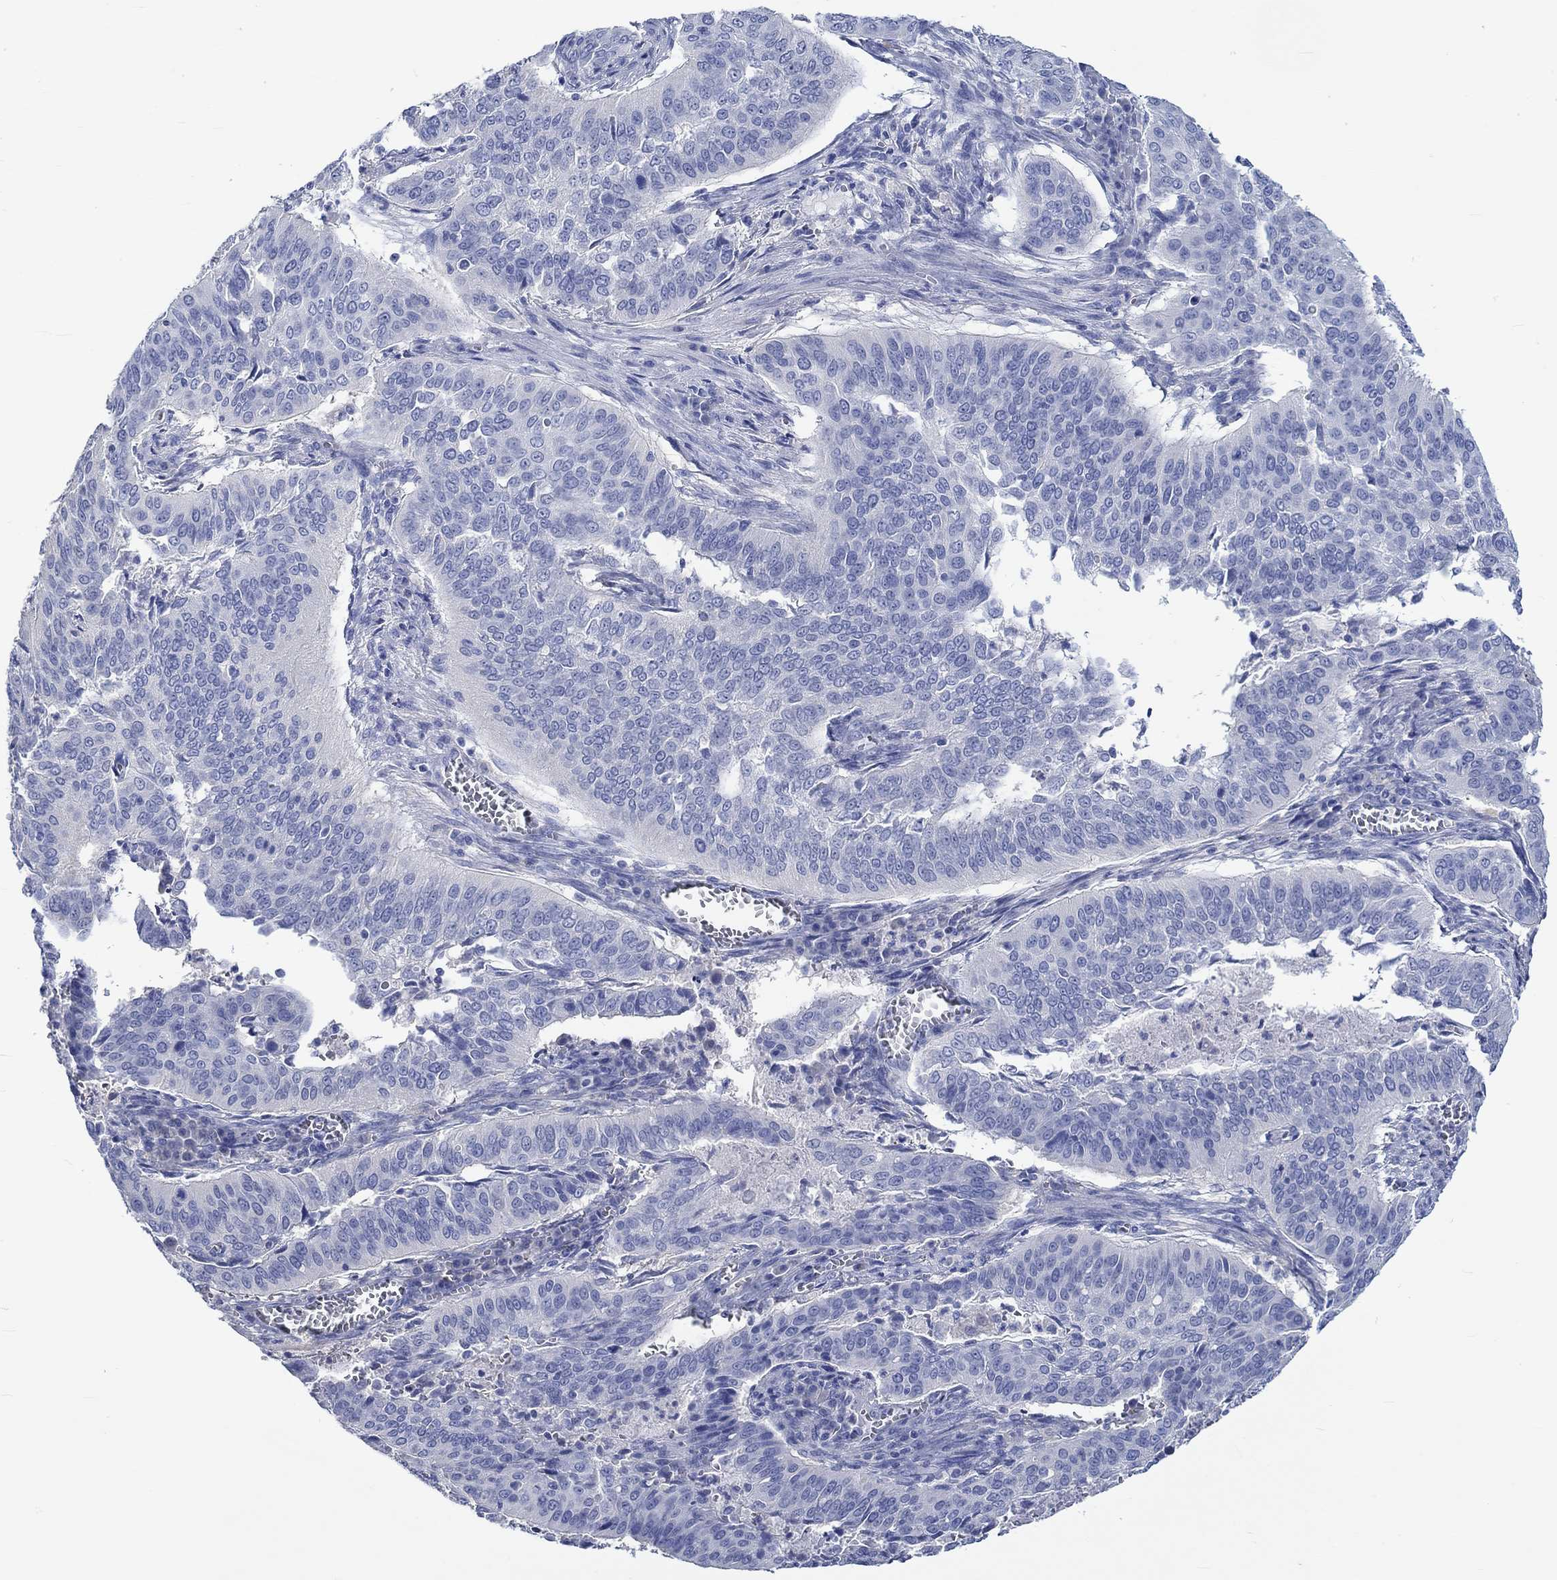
{"staining": {"intensity": "negative", "quantity": "none", "location": "none"}, "tissue": "cervical cancer", "cell_type": "Tumor cells", "image_type": "cancer", "snomed": [{"axis": "morphology", "description": "Squamous cell carcinoma, NOS"}, {"axis": "topography", "description": "Cervix"}], "caption": "Protein analysis of cervical cancer (squamous cell carcinoma) displays no significant positivity in tumor cells.", "gene": "KCNA1", "patient": {"sex": "female", "age": 39}}